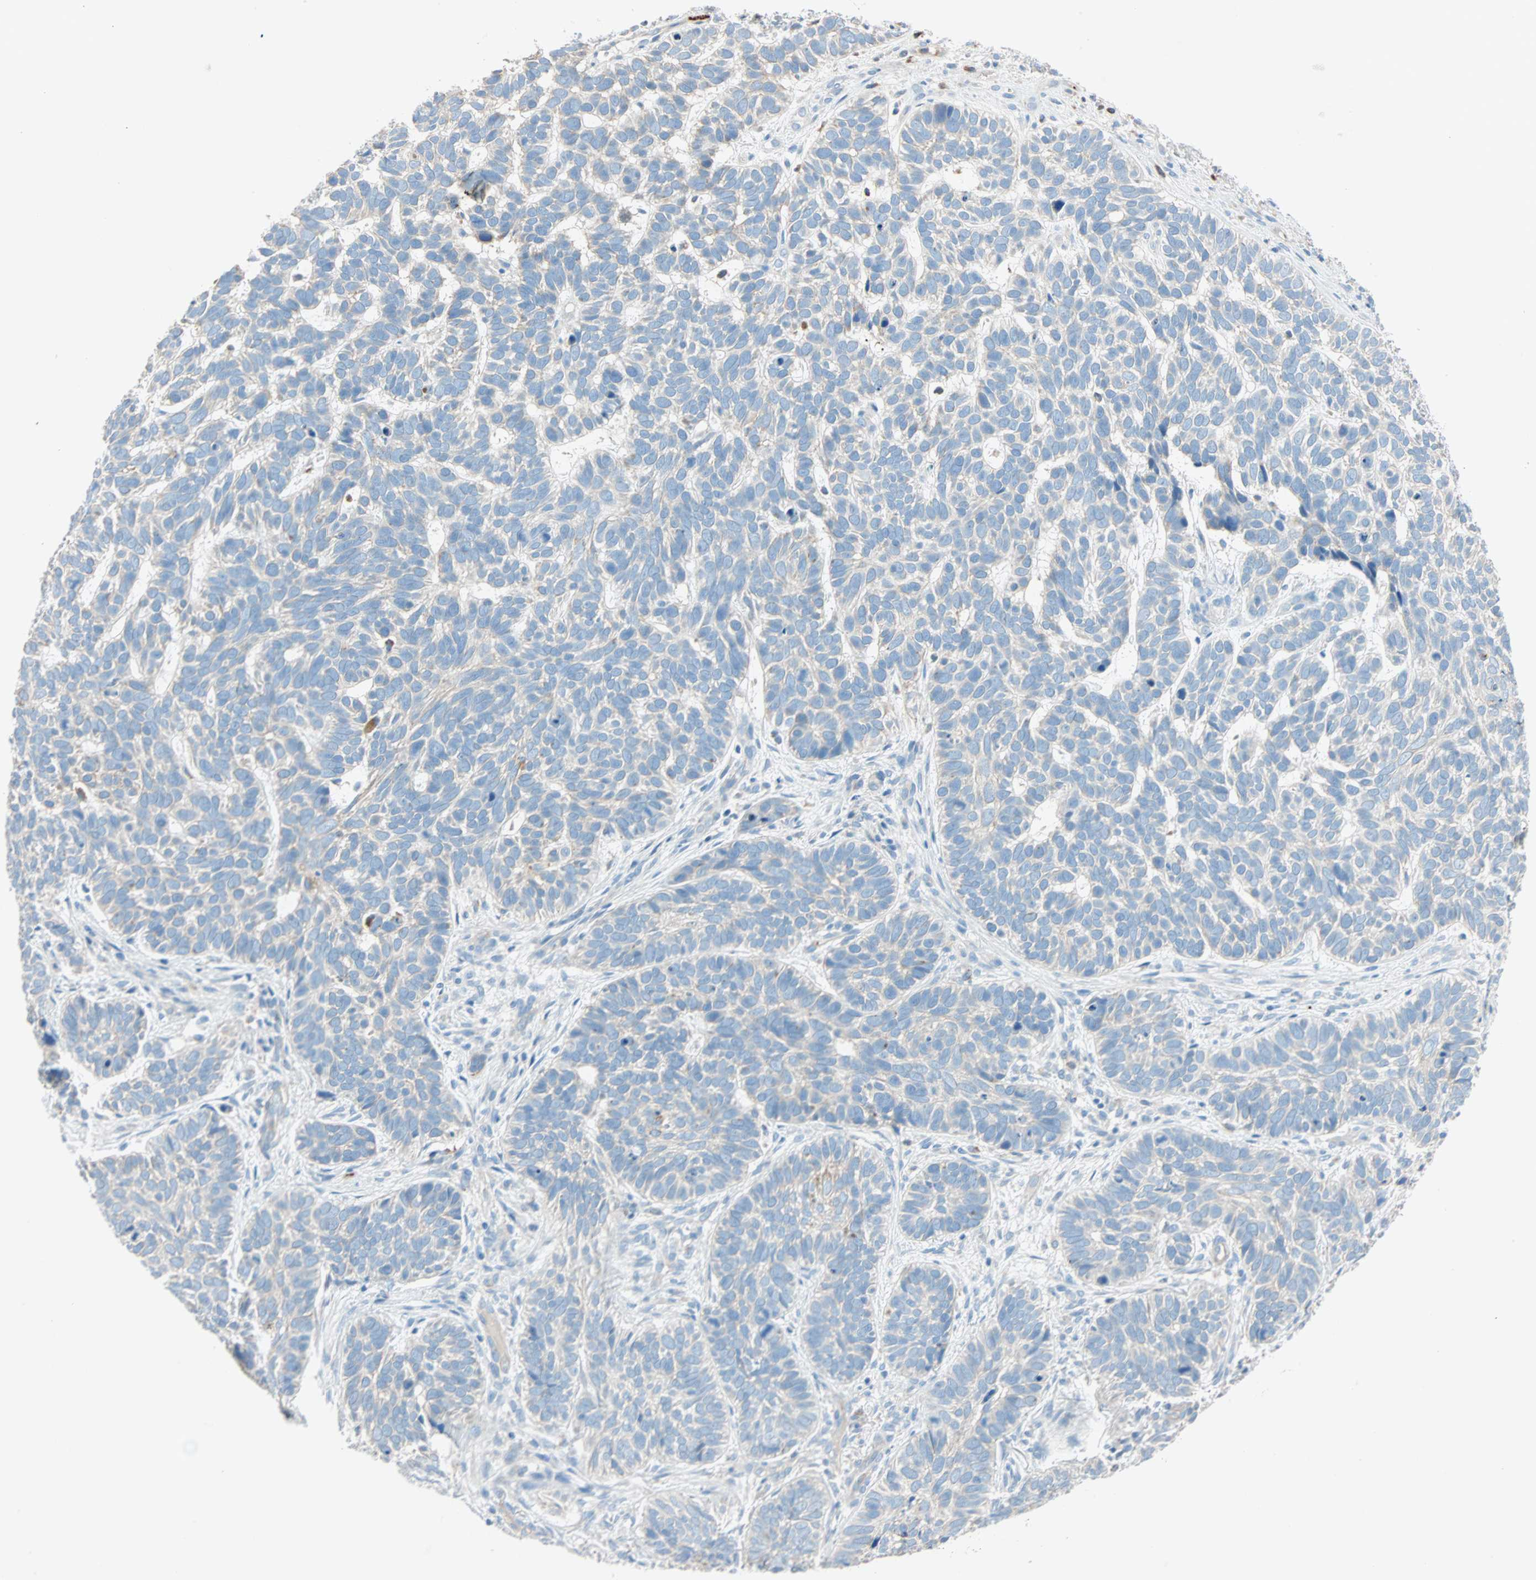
{"staining": {"intensity": "weak", "quantity": ">75%", "location": "cytoplasmic/membranous"}, "tissue": "skin cancer", "cell_type": "Tumor cells", "image_type": "cancer", "snomed": [{"axis": "morphology", "description": "Basal cell carcinoma"}, {"axis": "topography", "description": "Skin"}], "caption": "Skin basal cell carcinoma stained with a protein marker displays weak staining in tumor cells.", "gene": "LY6G6F", "patient": {"sex": "male", "age": 87}}